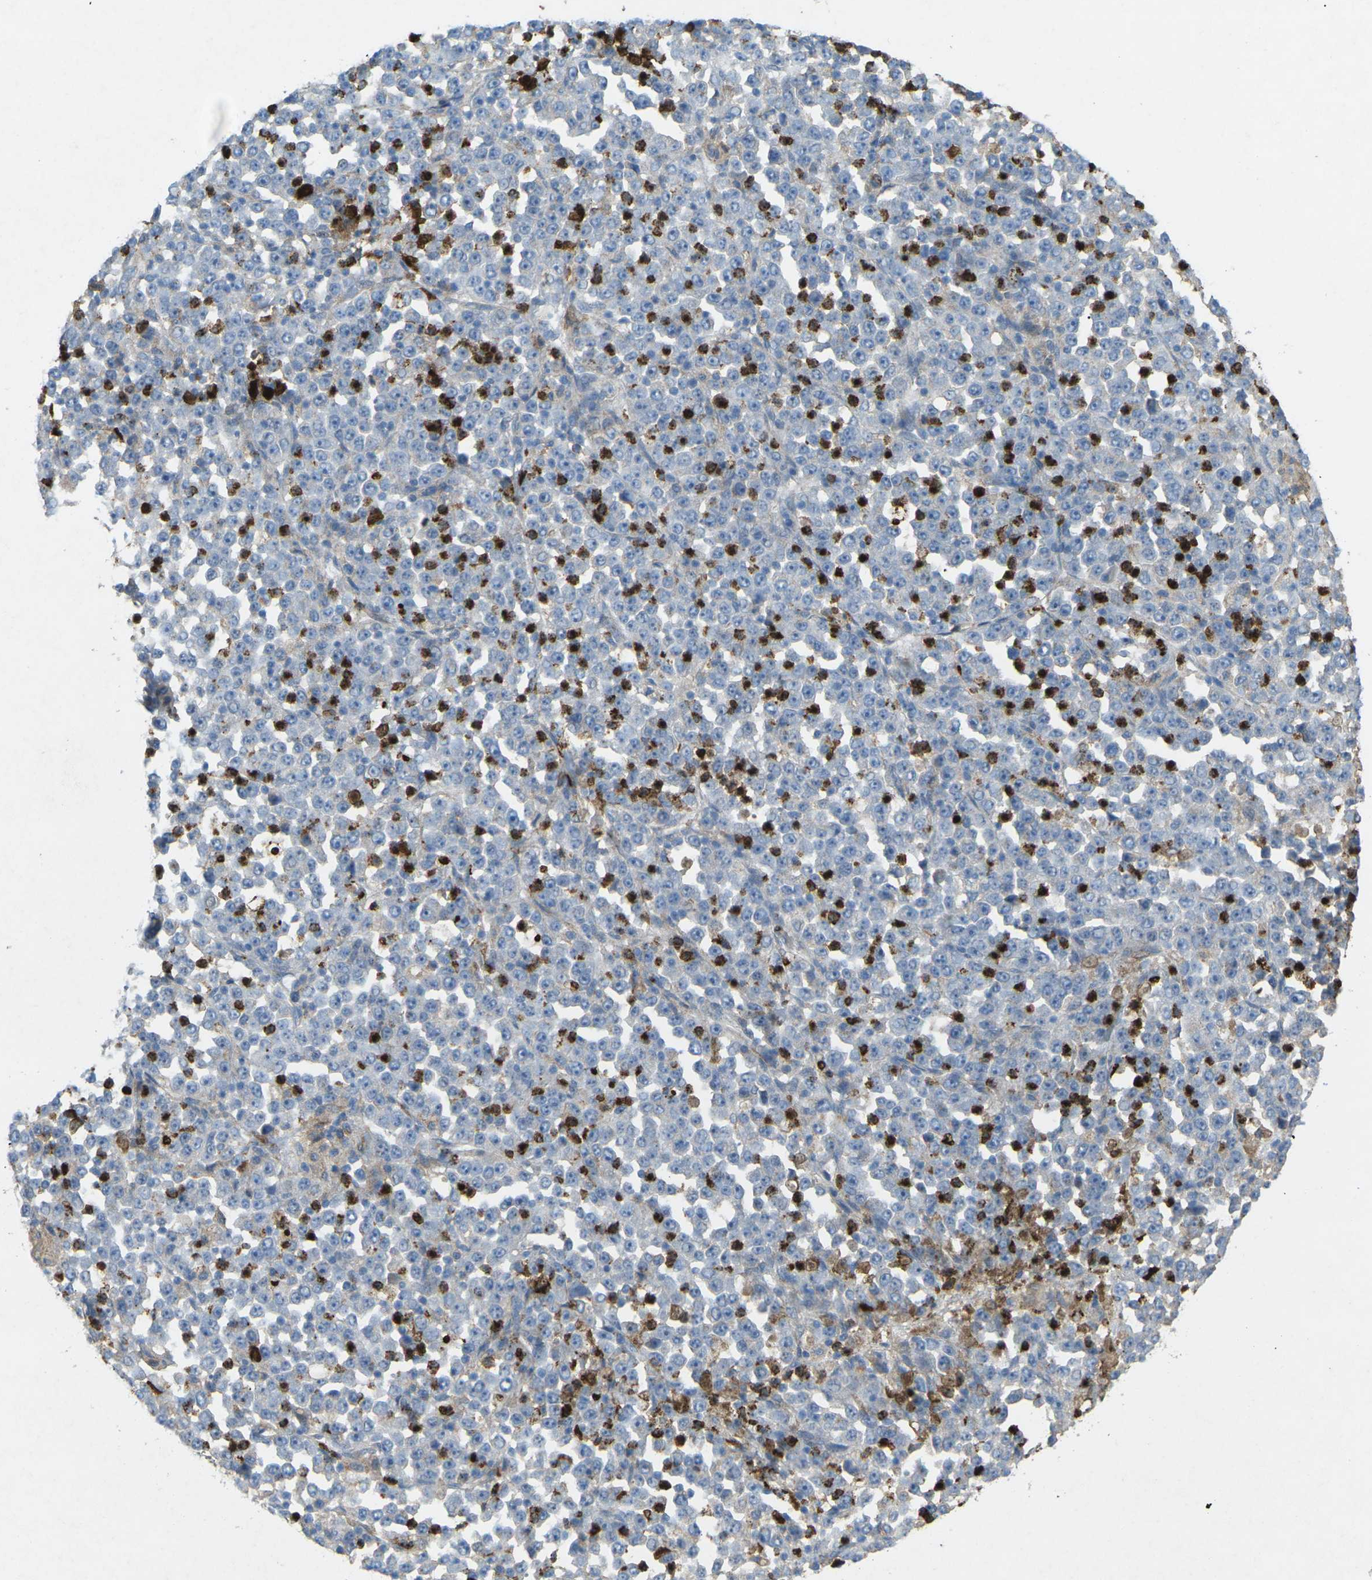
{"staining": {"intensity": "negative", "quantity": "none", "location": "none"}, "tissue": "stomach cancer", "cell_type": "Tumor cells", "image_type": "cancer", "snomed": [{"axis": "morphology", "description": "Normal tissue, NOS"}, {"axis": "morphology", "description": "Adenocarcinoma, NOS"}, {"axis": "topography", "description": "Stomach, upper"}, {"axis": "topography", "description": "Stomach"}], "caption": "There is no significant expression in tumor cells of stomach cancer (adenocarcinoma).", "gene": "STK11", "patient": {"sex": "male", "age": 59}}